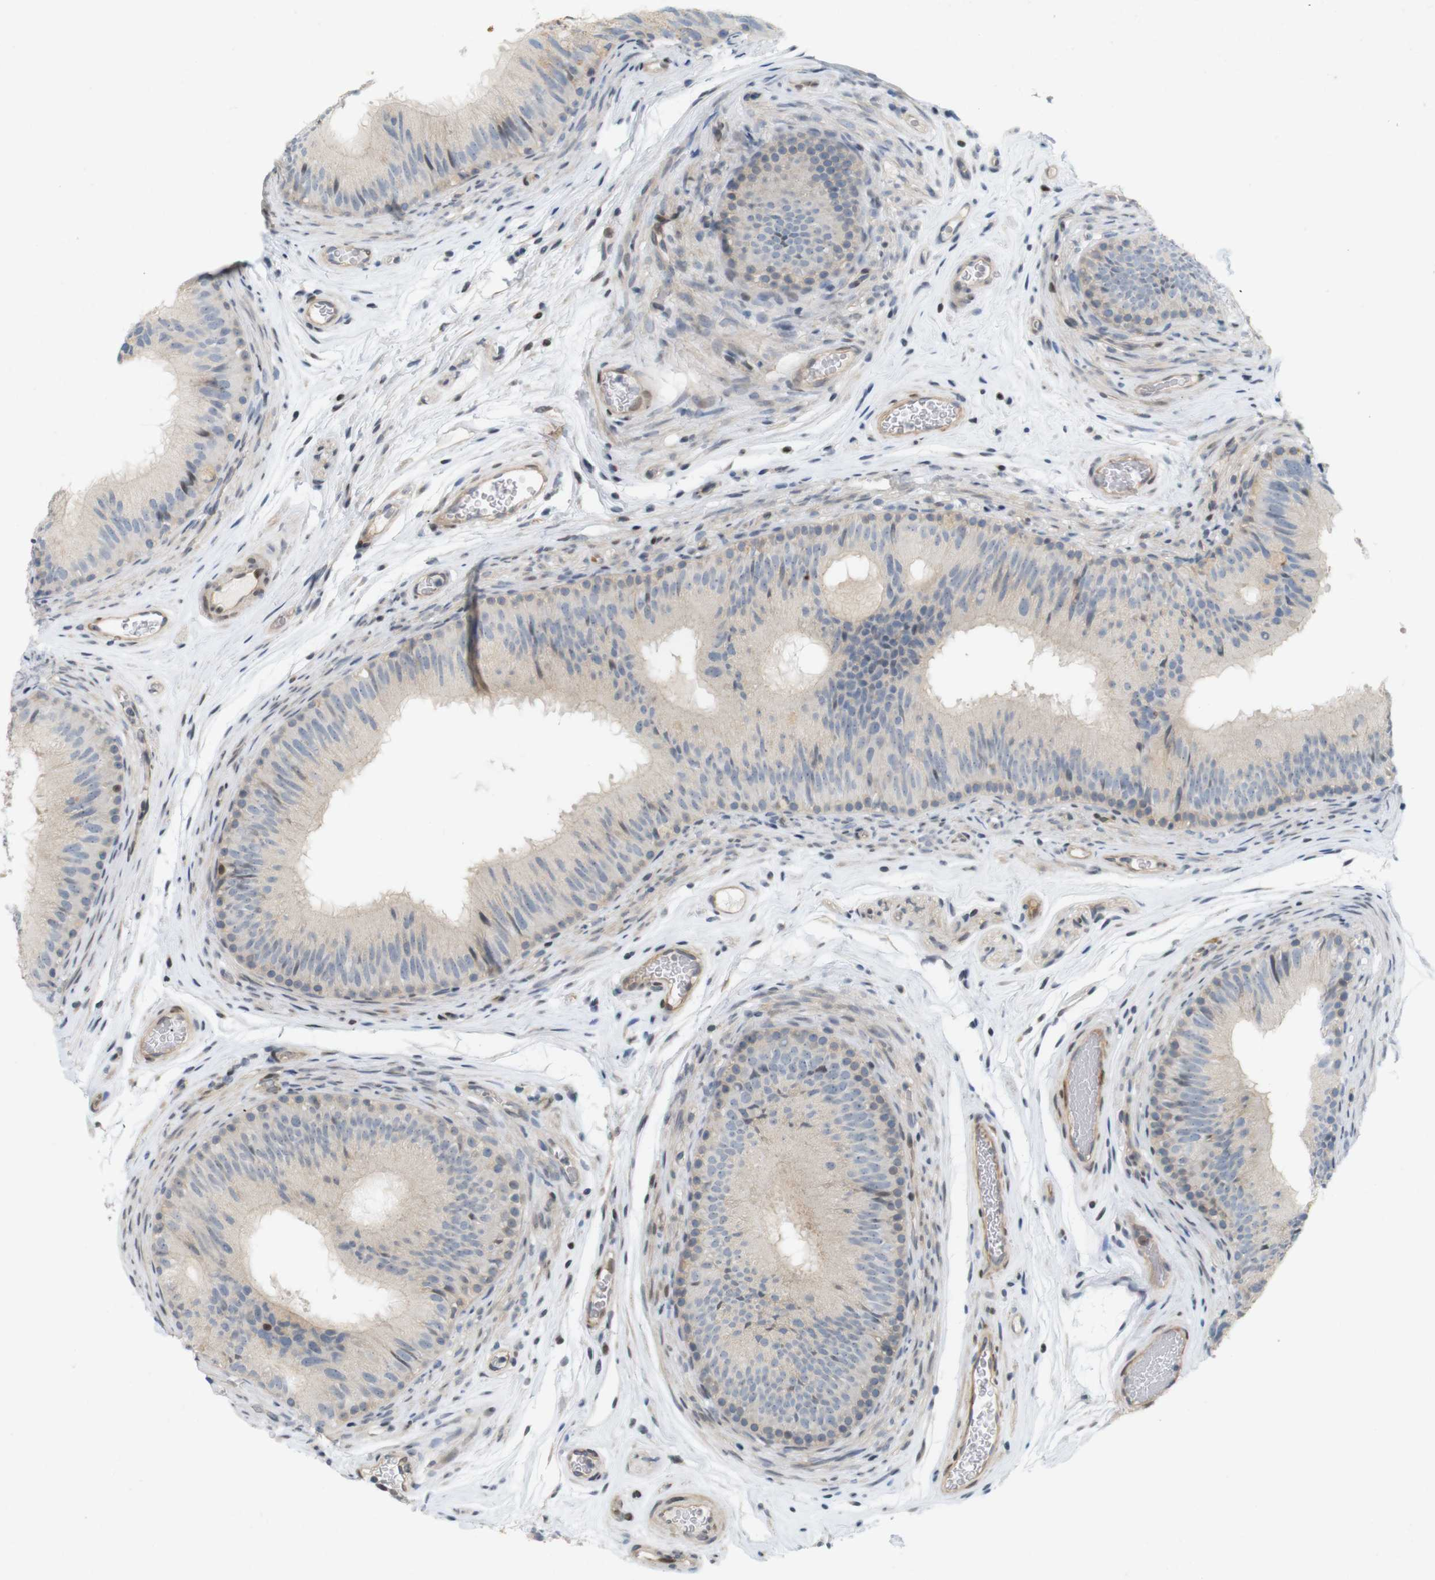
{"staining": {"intensity": "weak", "quantity": "25%-75%", "location": "cytoplasmic/membranous"}, "tissue": "epididymis", "cell_type": "Glandular cells", "image_type": "normal", "snomed": [{"axis": "morphology", "description": "Normal tissue, NOS"}, {"axis": "topography", "description": "Epididymis"}], "caption": "Protein staining of unremarkable epididymis exhibits weak cytoplasmic/membranous positivity in approximately 25%-75% of glandular cells. The staining was performed using DAB (3,3'-diaminobenzidine), with brown indicating positive protein expression. Nuclei are stained blue with hematoxylin.", "gene": "PPP1R14A", "patient": {"sex": "male", "age": 36}}